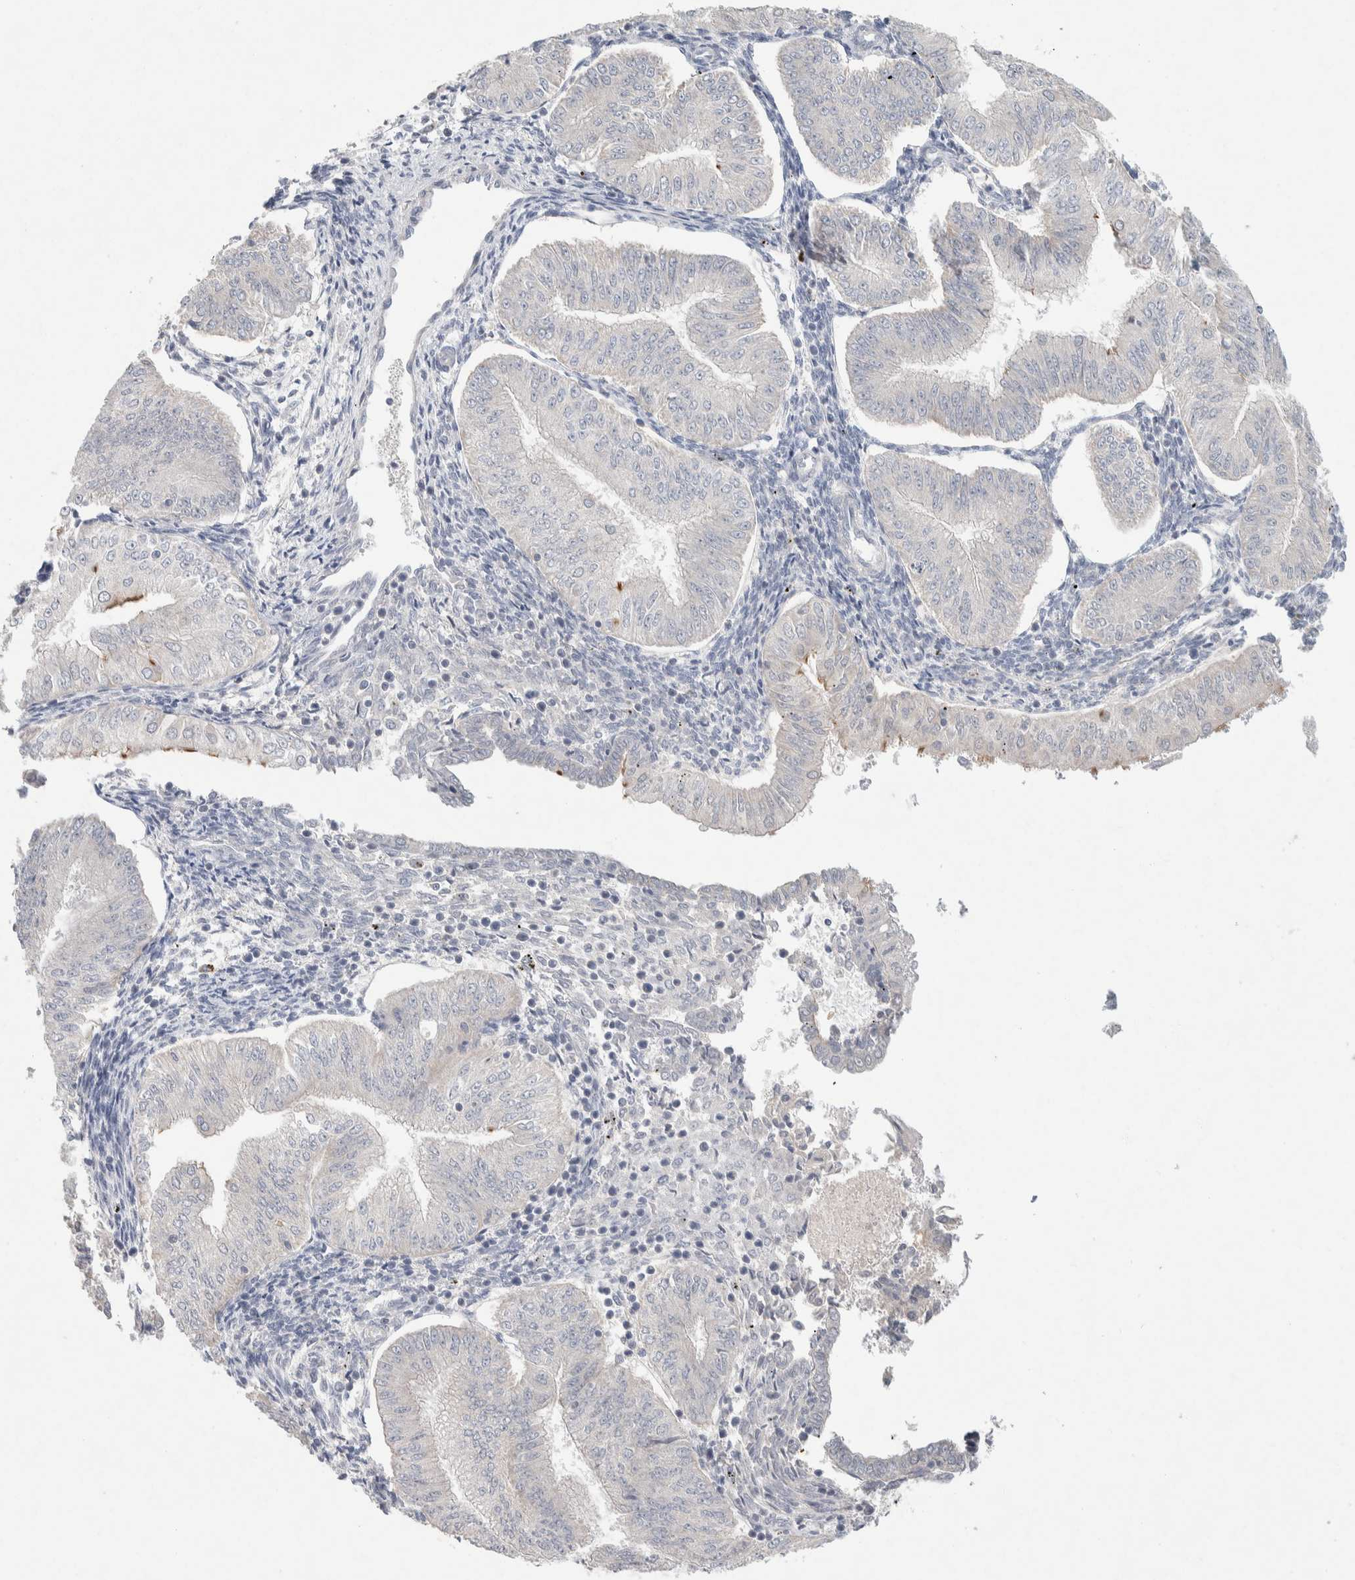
{"staining": {"intensity": "negative", "quantity": "none", "location": "none"}, "tissue": "endometrial cancer", "cell_type": "Tumor cells", "image_type": "cancer", "snomed": [{"axis": "morphology", "description": "Normal tissue, NOS"}, {"axis": "morphology", "description": "Adenocarcinoma, NOS"}, {"axis": "topography", "description": "Endometrium"}], "caption": "A high-resolution image shows IHC staining of endometrial cancer (adenocarcinoma), which displays no significant positivity in tumor cells.", "gene": "CMTM4", "patient": {"sex": "female", "age": 53}}